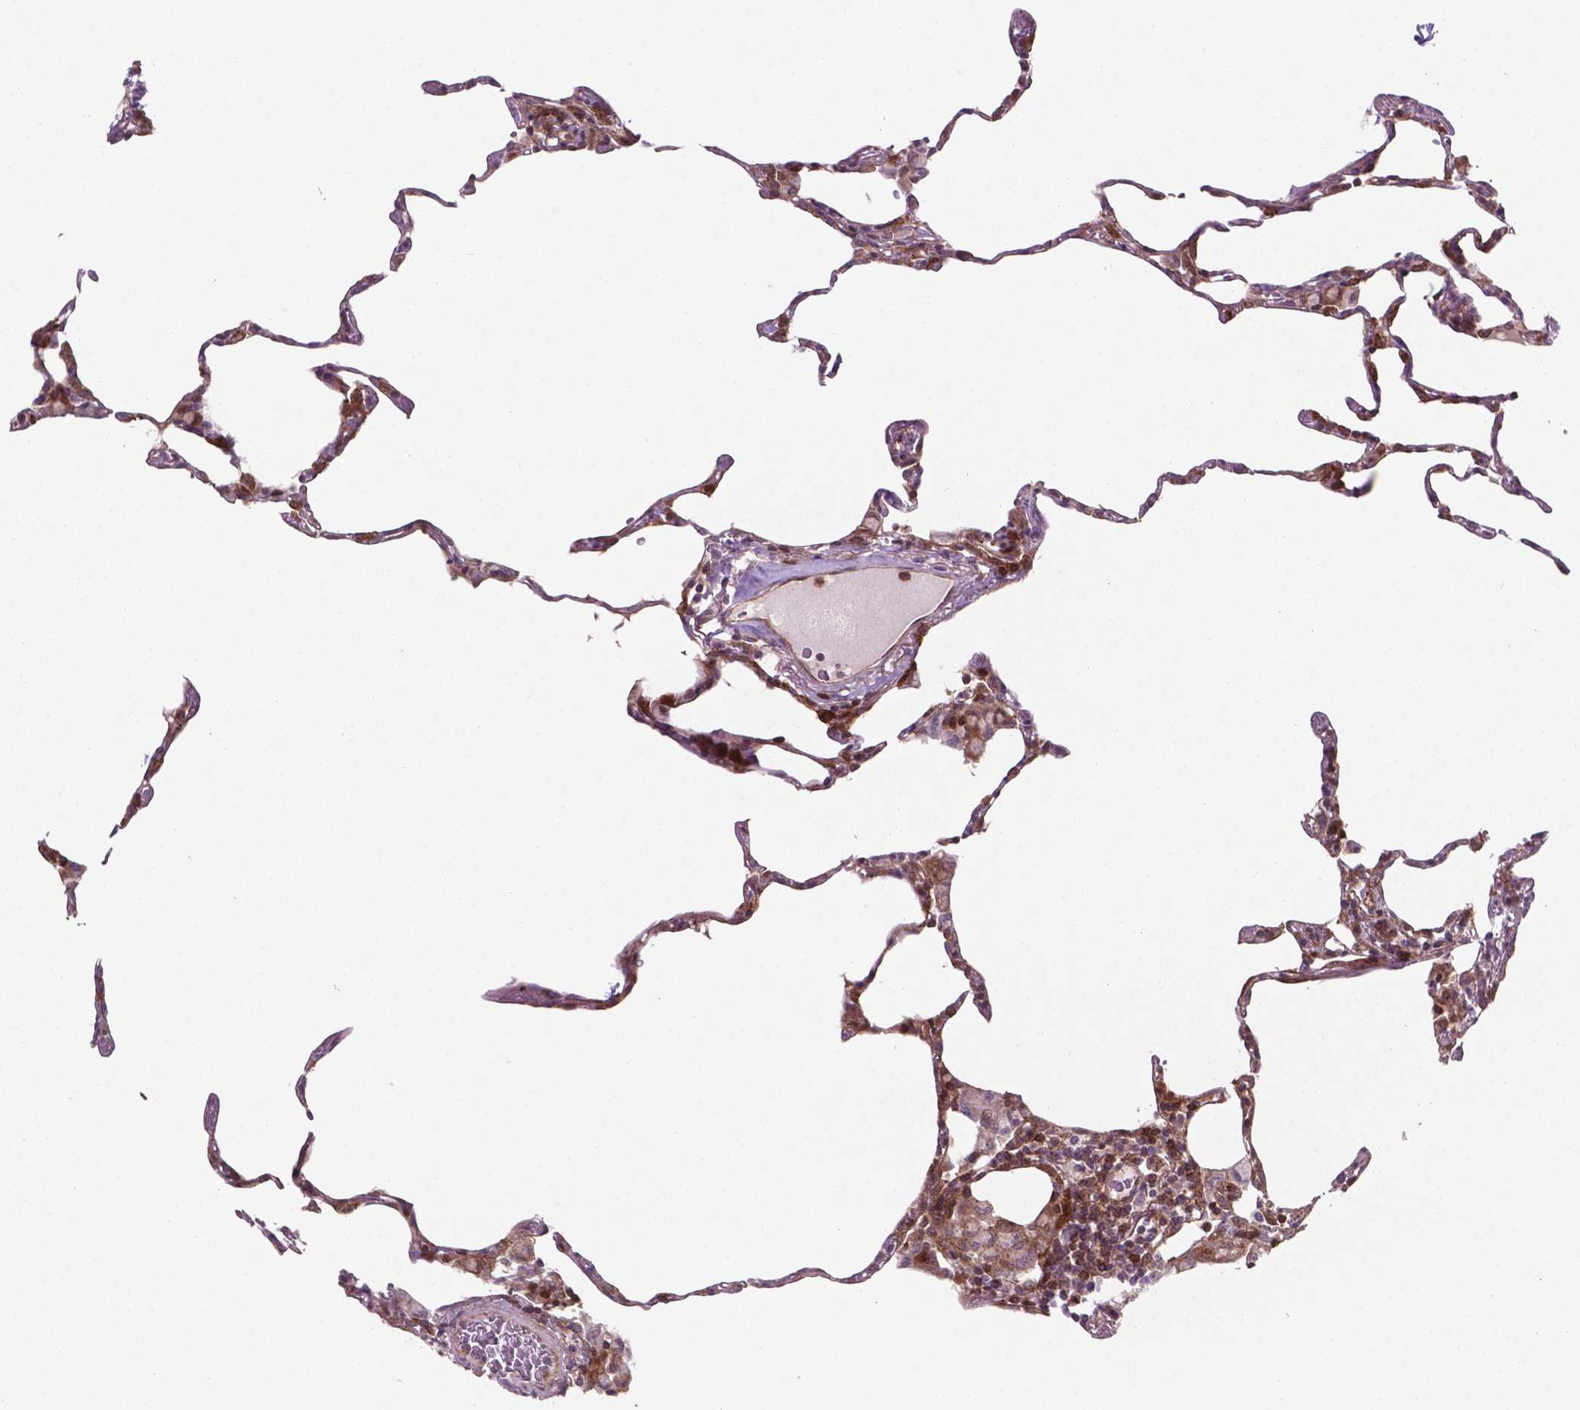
{"staining": {"intensity": "moderate", "quantity": "<25%", "location": "nuclear"}, "tissue": "lung", "cell_type": "Alveolar cells", "image_type": "normal", "snomed": [{"axis": "morphology", "description": "Normal tissue, NOS"}, {"axis": "topography", "description": "Lung"}], "caption": "Immunohistochemical staining of benign human lung demonstrates moderate nuclear protein expression in approximately <25% of alveolar cells.", "gene": "LDHA", "patient": {"sex": "female", "age": 57}}